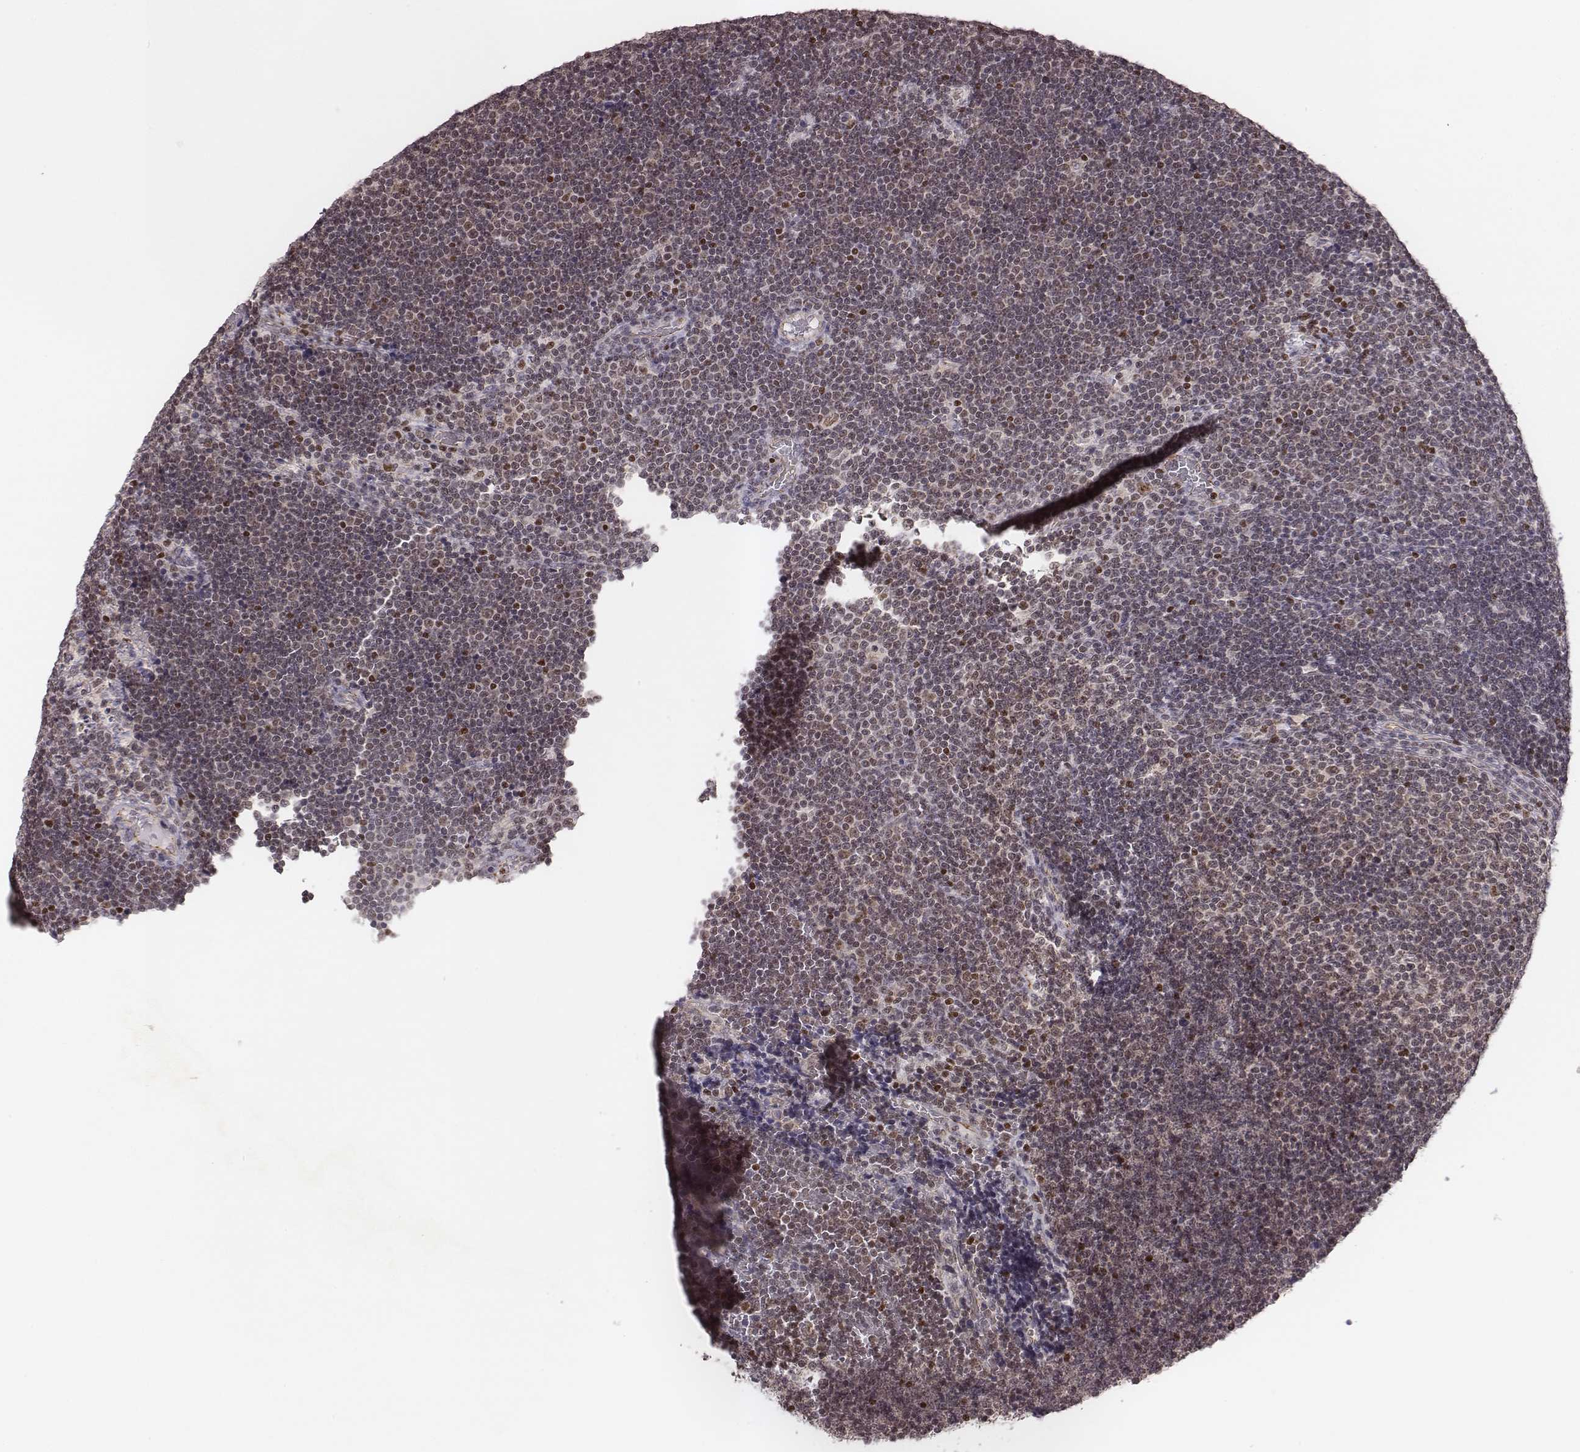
{"staining": {"intensity": "weak", "quantity": ">75%", "location": "nuclear"}, "tissue": "lymphoma", "cell_type": "Tumor cells", "image_type": "cancer", "snomed": [{"axis": "morphology", "description": "Malignant lymphoma, non-Hodgkin's type, Low grade"}, {"axis": "topography", "description": "Brain"}], "caption": "A micrograph of human malignant lymphoma, non-Hodgkin's type (low-grade) stained for a protein displays weak nuclear brown staining in tumor cells.", "gene": "WDR59", "patient": {"sex": "female", "age": 66}}